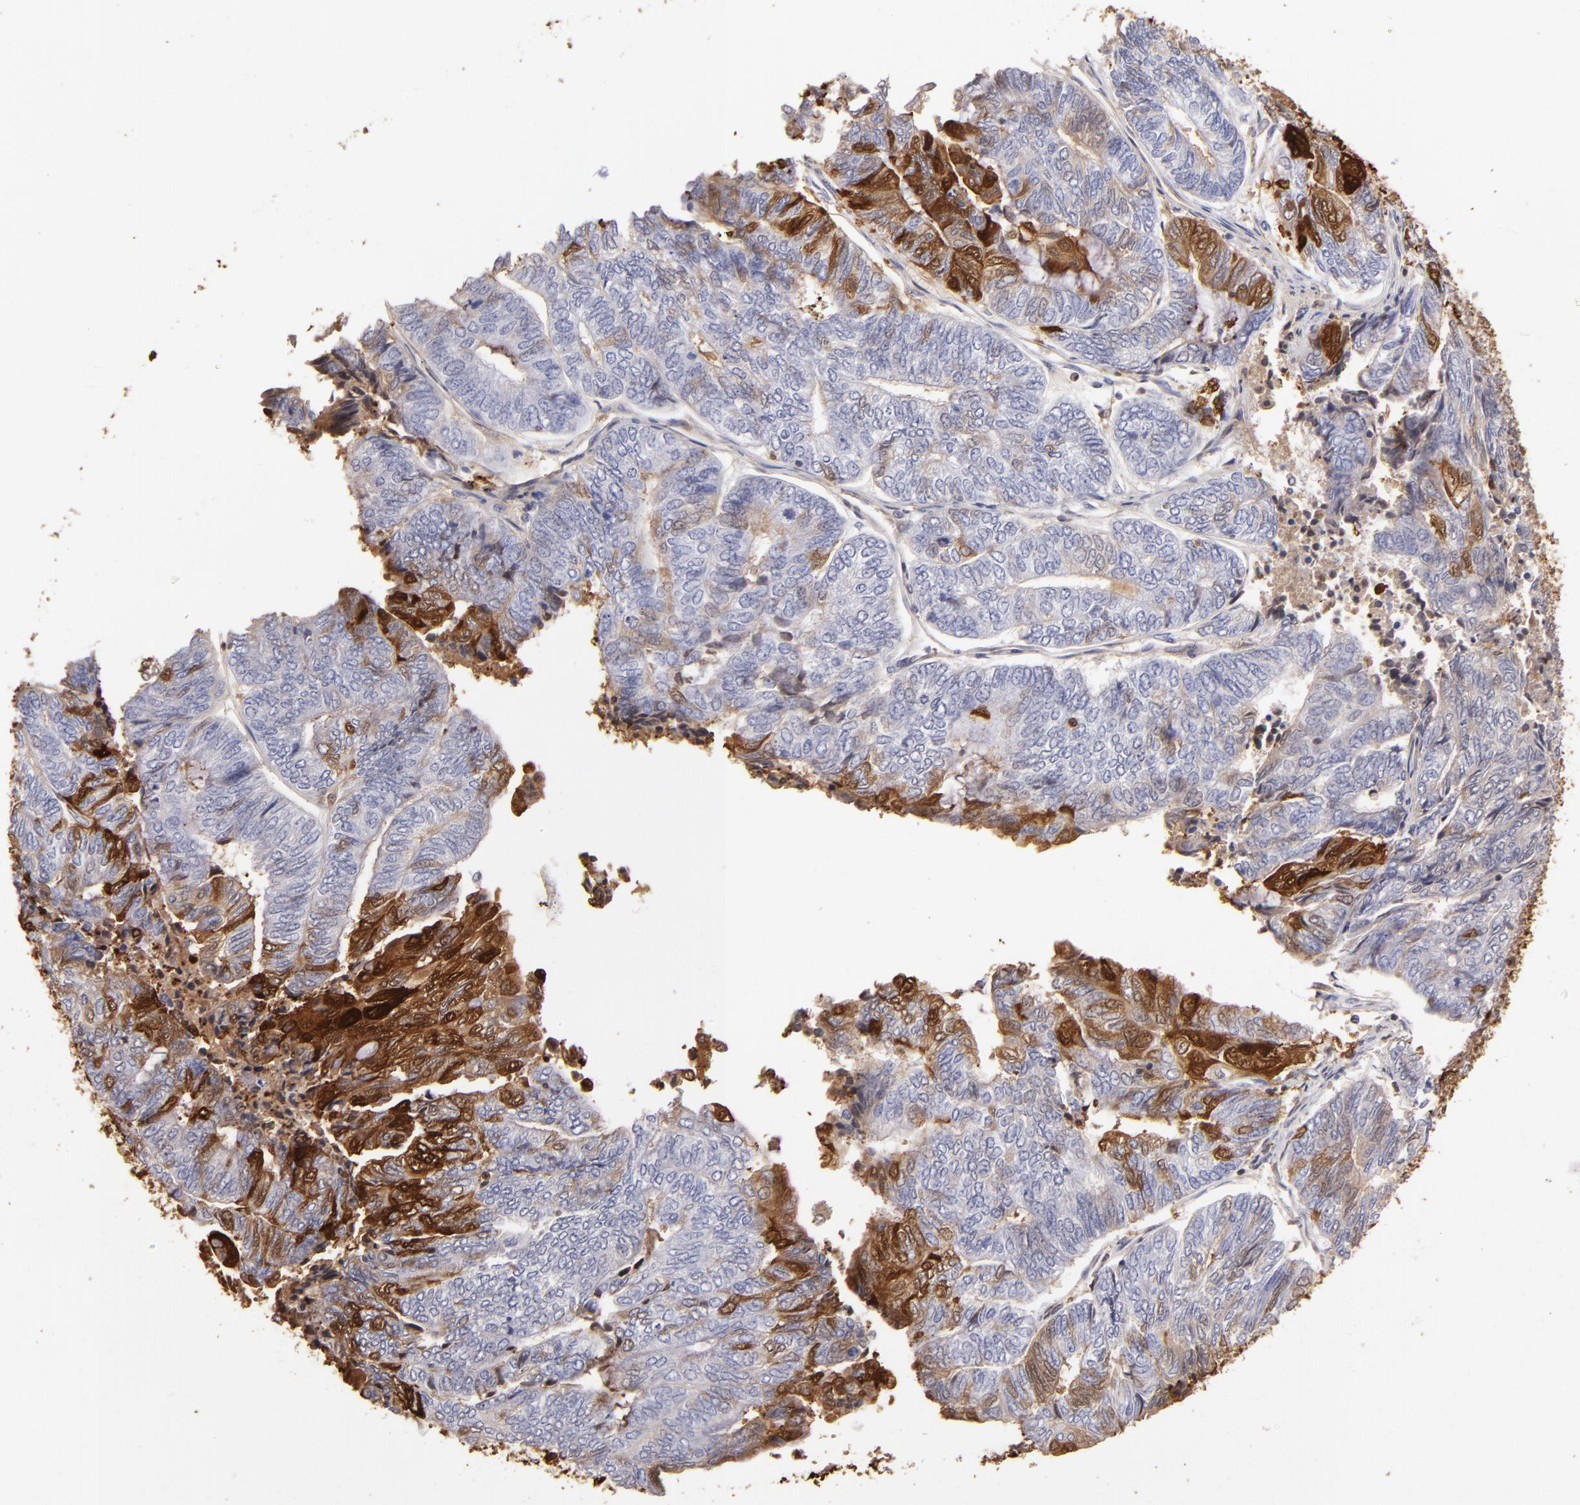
{"staining": {"intensity": "moderate", "quantity": "<25%", "location": "cytoplasmic/membranous,nuclear"}, "tissue": "endometrial cancer", "cell_type": "Tumor cells", "image_type": "cancer", "snomed": [{"axis": "morphology", "description": "Adenocarcinoma, NOS"}, {"axis": "topography", "description": "Uterus"}, {"axis": "topography", "description": "Endometrium"}], "caption": "A brown stain highlights moderate cytoplasmic/membranous and nuclear positivity of a protein in human endometrial cancer tumor cells.", "gene": "S100A2", "patient": {"sex": "female", "age": 70}}